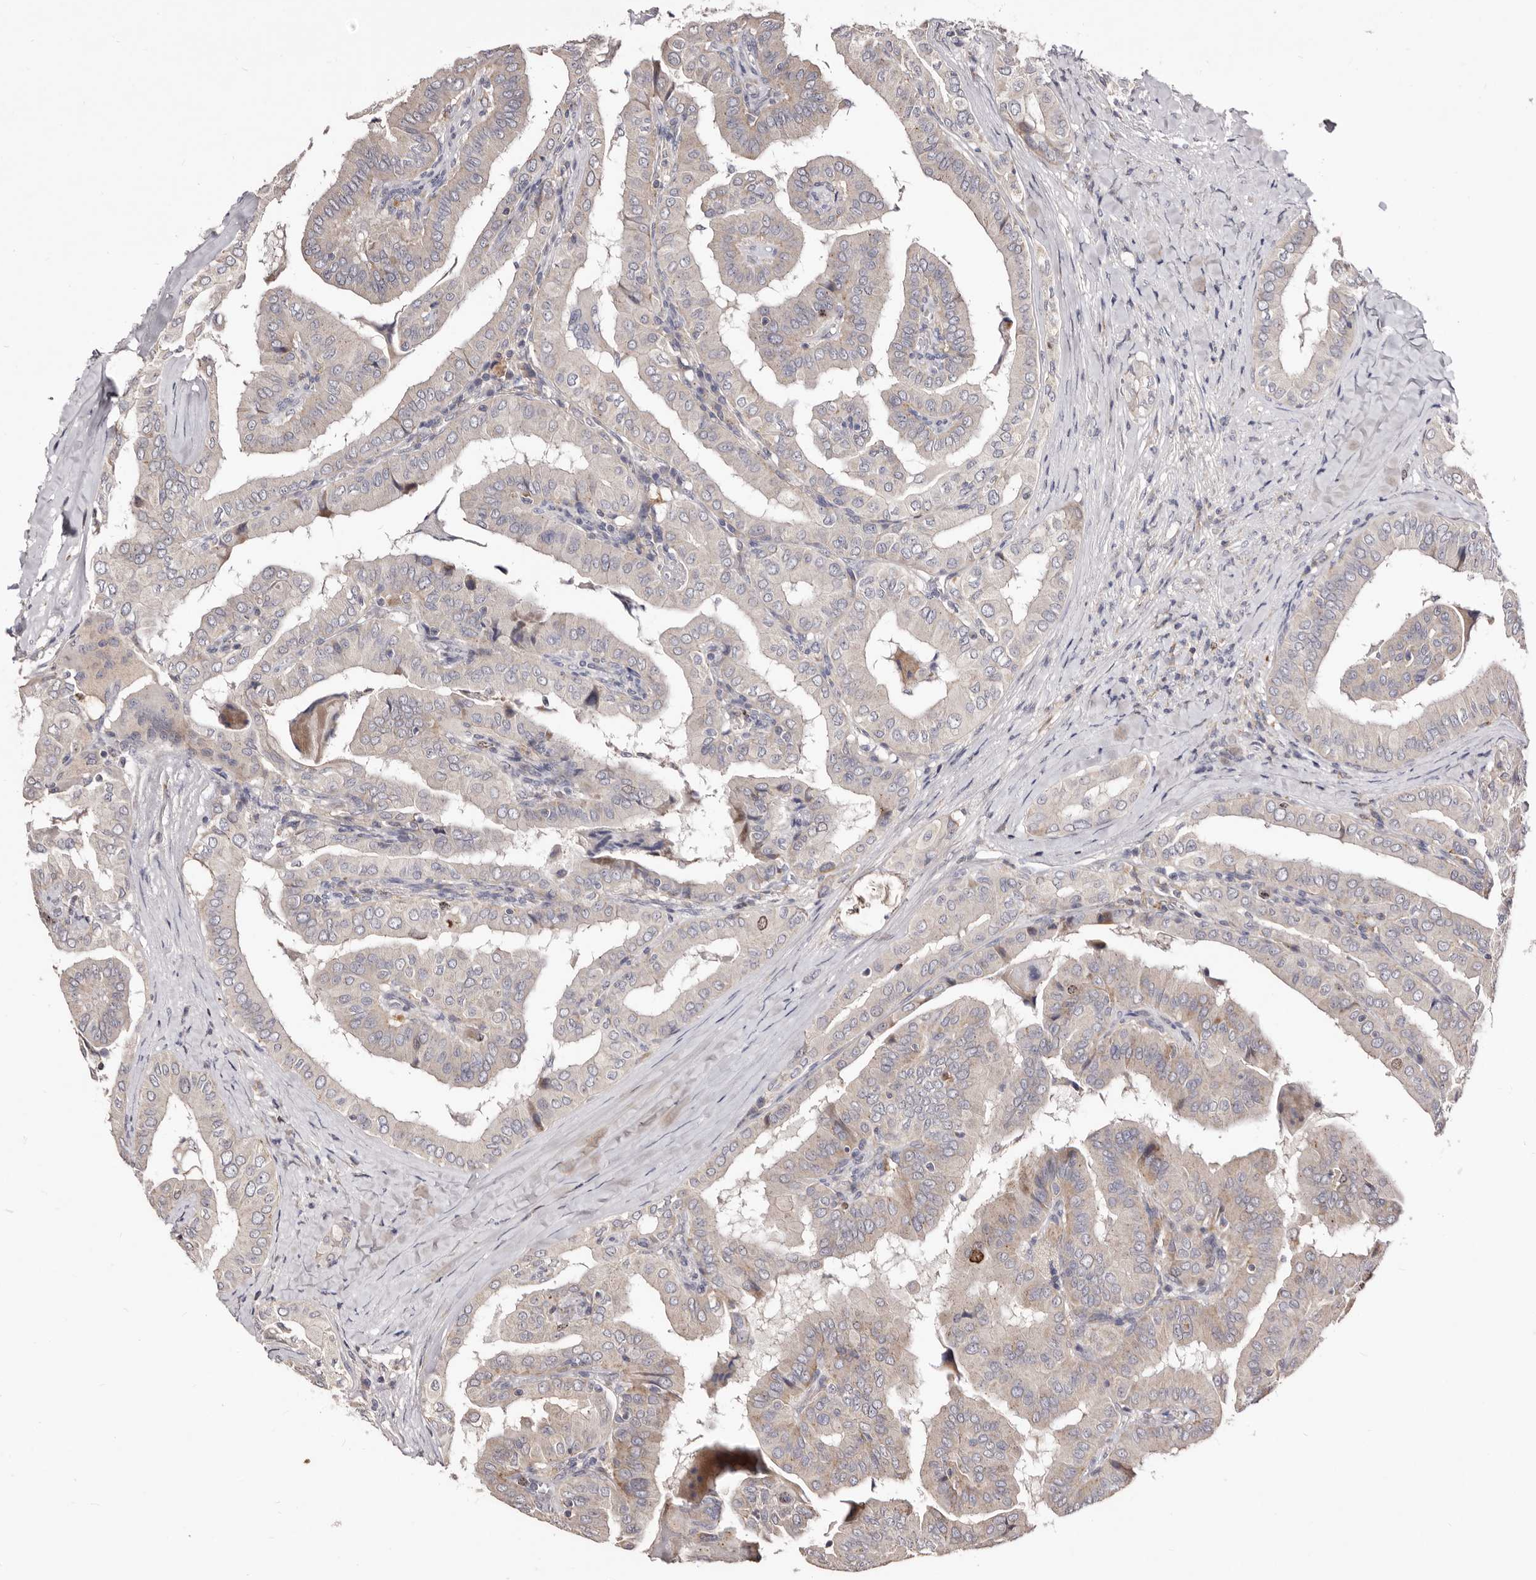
{"staining": {"intensity": "moderate", "quantity": "<25%", "location": "nuclear"}, "tissue": "thyroid cancer", "cell_type": "Tumor cells", "image_type": "cancer", "snomed": [{"axis": "morphology", "description": "Papillary adenocarcinoma, NOS"}, {"axis": "topography", "description": "Thyroid gland"}], "caption": "Immunohistochemical staining of human thyroid cancer (papillary adenocarcinoma) demonstrates moderate nuclear protein expression in about <25% of tumor cells.", "gene": "CDCA8", "patient": {"sex": "male", "age": 33}}